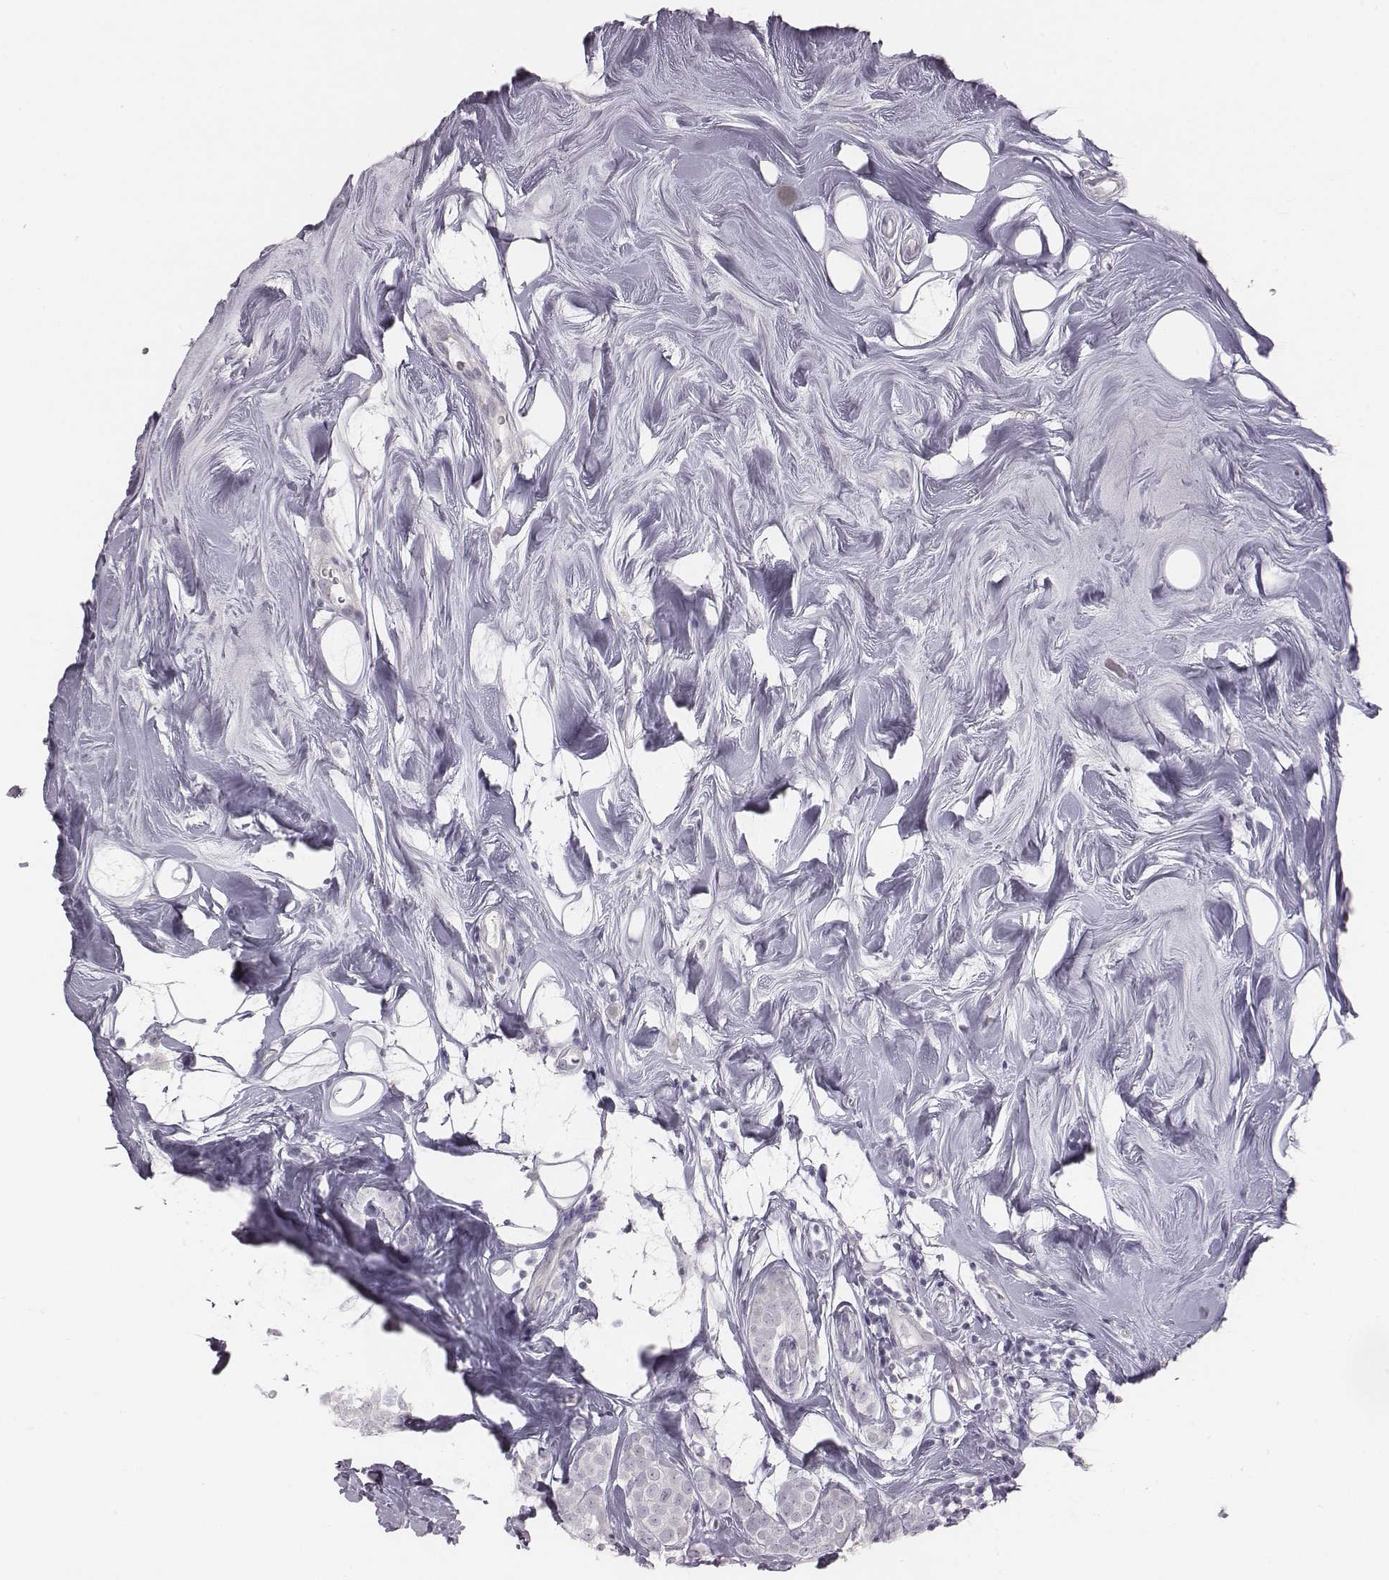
{"staining": {"intensity": "negative", "quantity": "none", "location": "none"}, "tissue": "breast cancer", "cell_type": "Tumor cells", "image_type": "cancer", "snomed": [{"axis": "morphology", "description": "Lobular carcinoma"}, {"axis": "topography", "description": "Breast"}], "caption": "Immunohistochemistry (IHC) micrograph of neoplastic tissue: breast lobular carcinoma stained with DAB shows no significant protein positivity in tumor cells. Nuclei are stained in blue.", "gene": "C6orf58", "patient": {"sex": "female", "age": 49}}